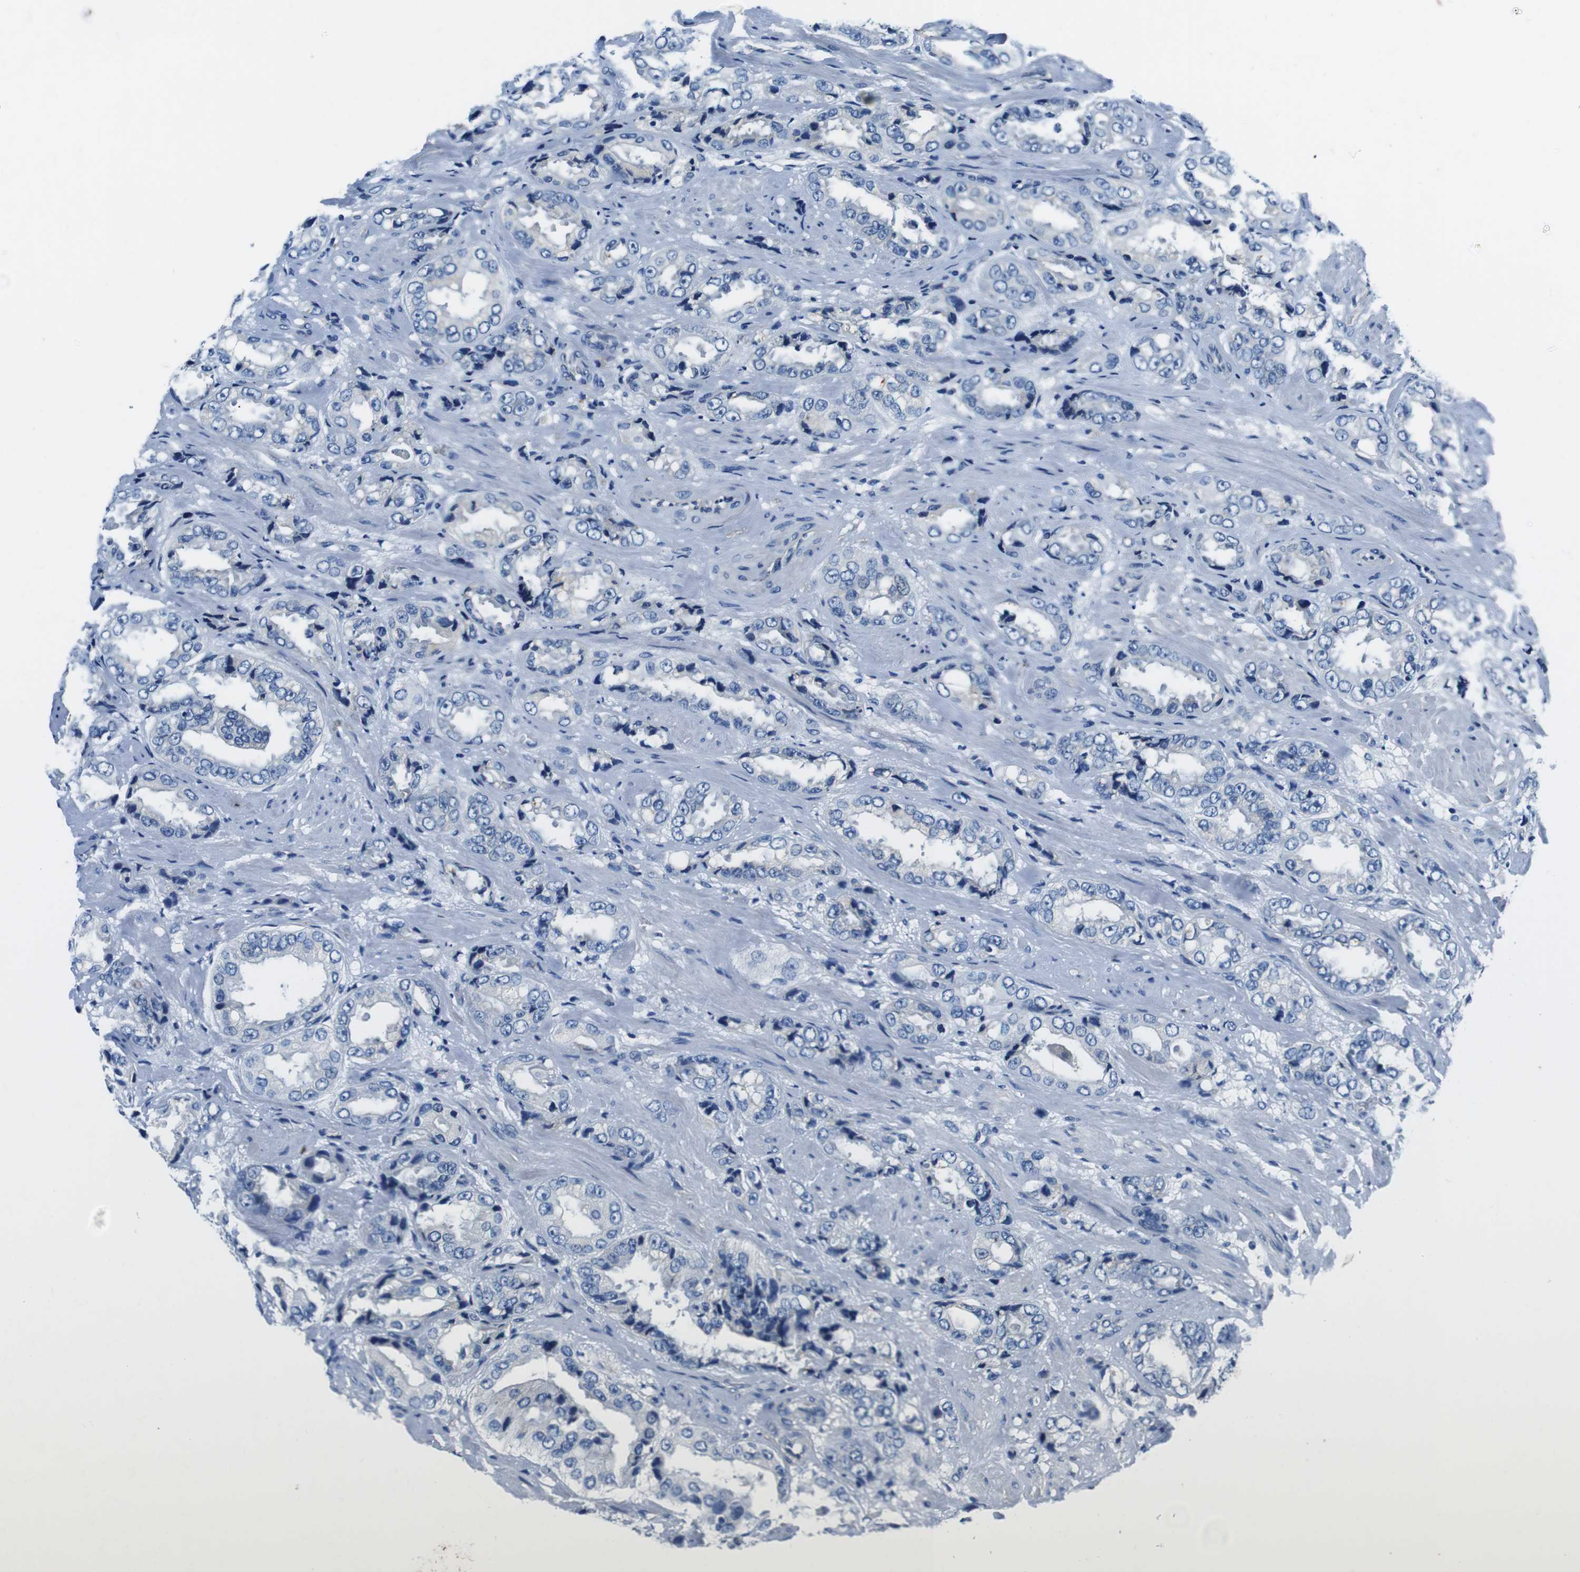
{"staining": {"intensity": "weak", "quantity": "<25%", "location": "cytoplasmic/membranous"}, "tissue": "prostate cancer", "cell_type": "Tumor cells", "image_type": "cancer", "snomed": [{"axis": "morphology", "description": "Adenocarcinoma, High grade"}, {"axis": "topography", "description": "Prostate"}], "caption": "Micrograph shows no significant protein positivity in tumor cells of prostate cancer (adenocarcinoma (high-grade)).", "gene": "CASQ1", "patient": {"sex": "male", "age": 61}}